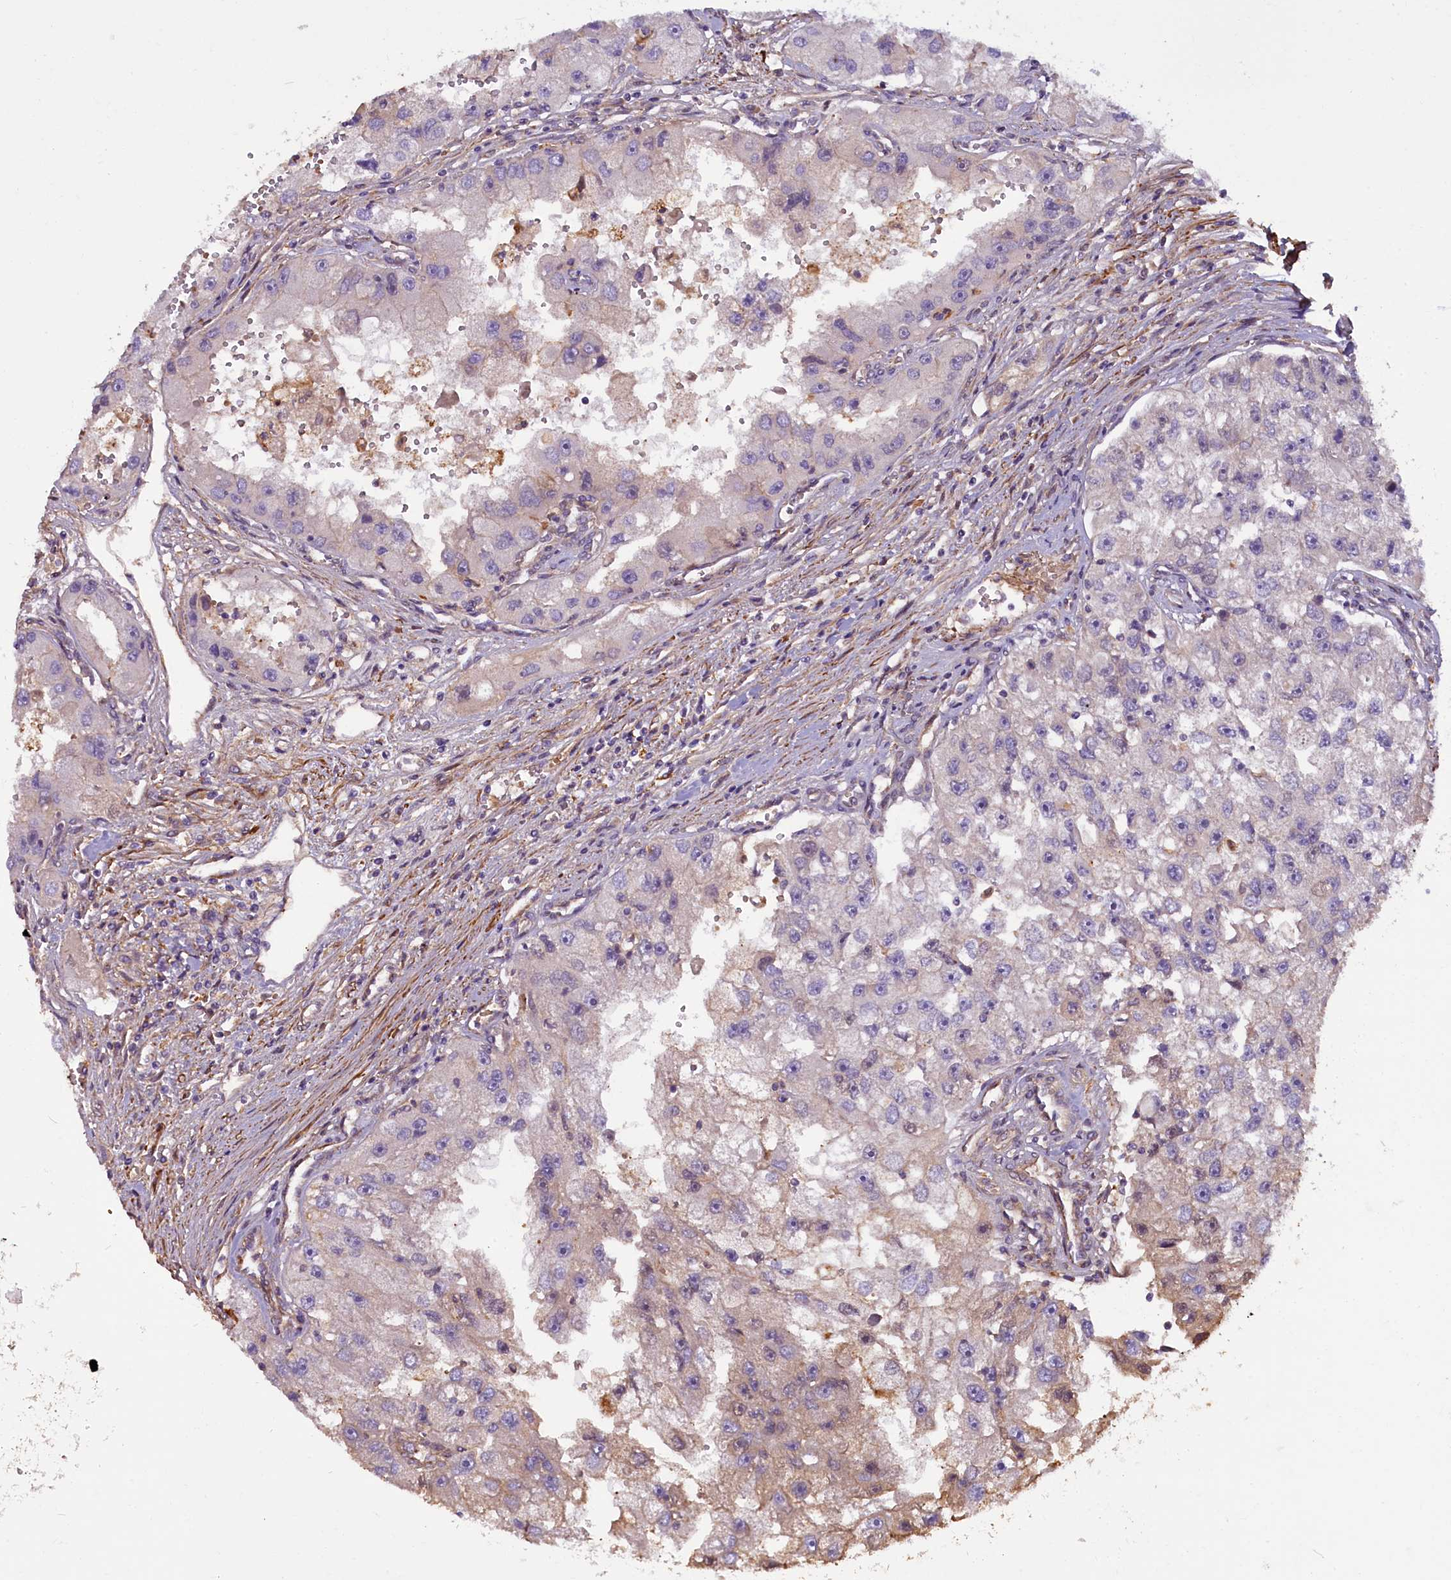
{"staining": {"intensity": "negative", "quantity": "none", "location": "none"}, "tissue": "renal cancer", "cell_type": "Tumor cells", "image_type": "cancer", "snomed": [{"axis": "morphology", "description": "Adenocarcinoma, NOS"}, {"axis": "topography", "description": "Kidney"}], "caption": "This is an immunohistochemistry micrograph of human renal adenocarcinoma. There is no positivity in tumor cells.", "gene": "FUZ", "patient": {"sex": "male", "age": 63}}